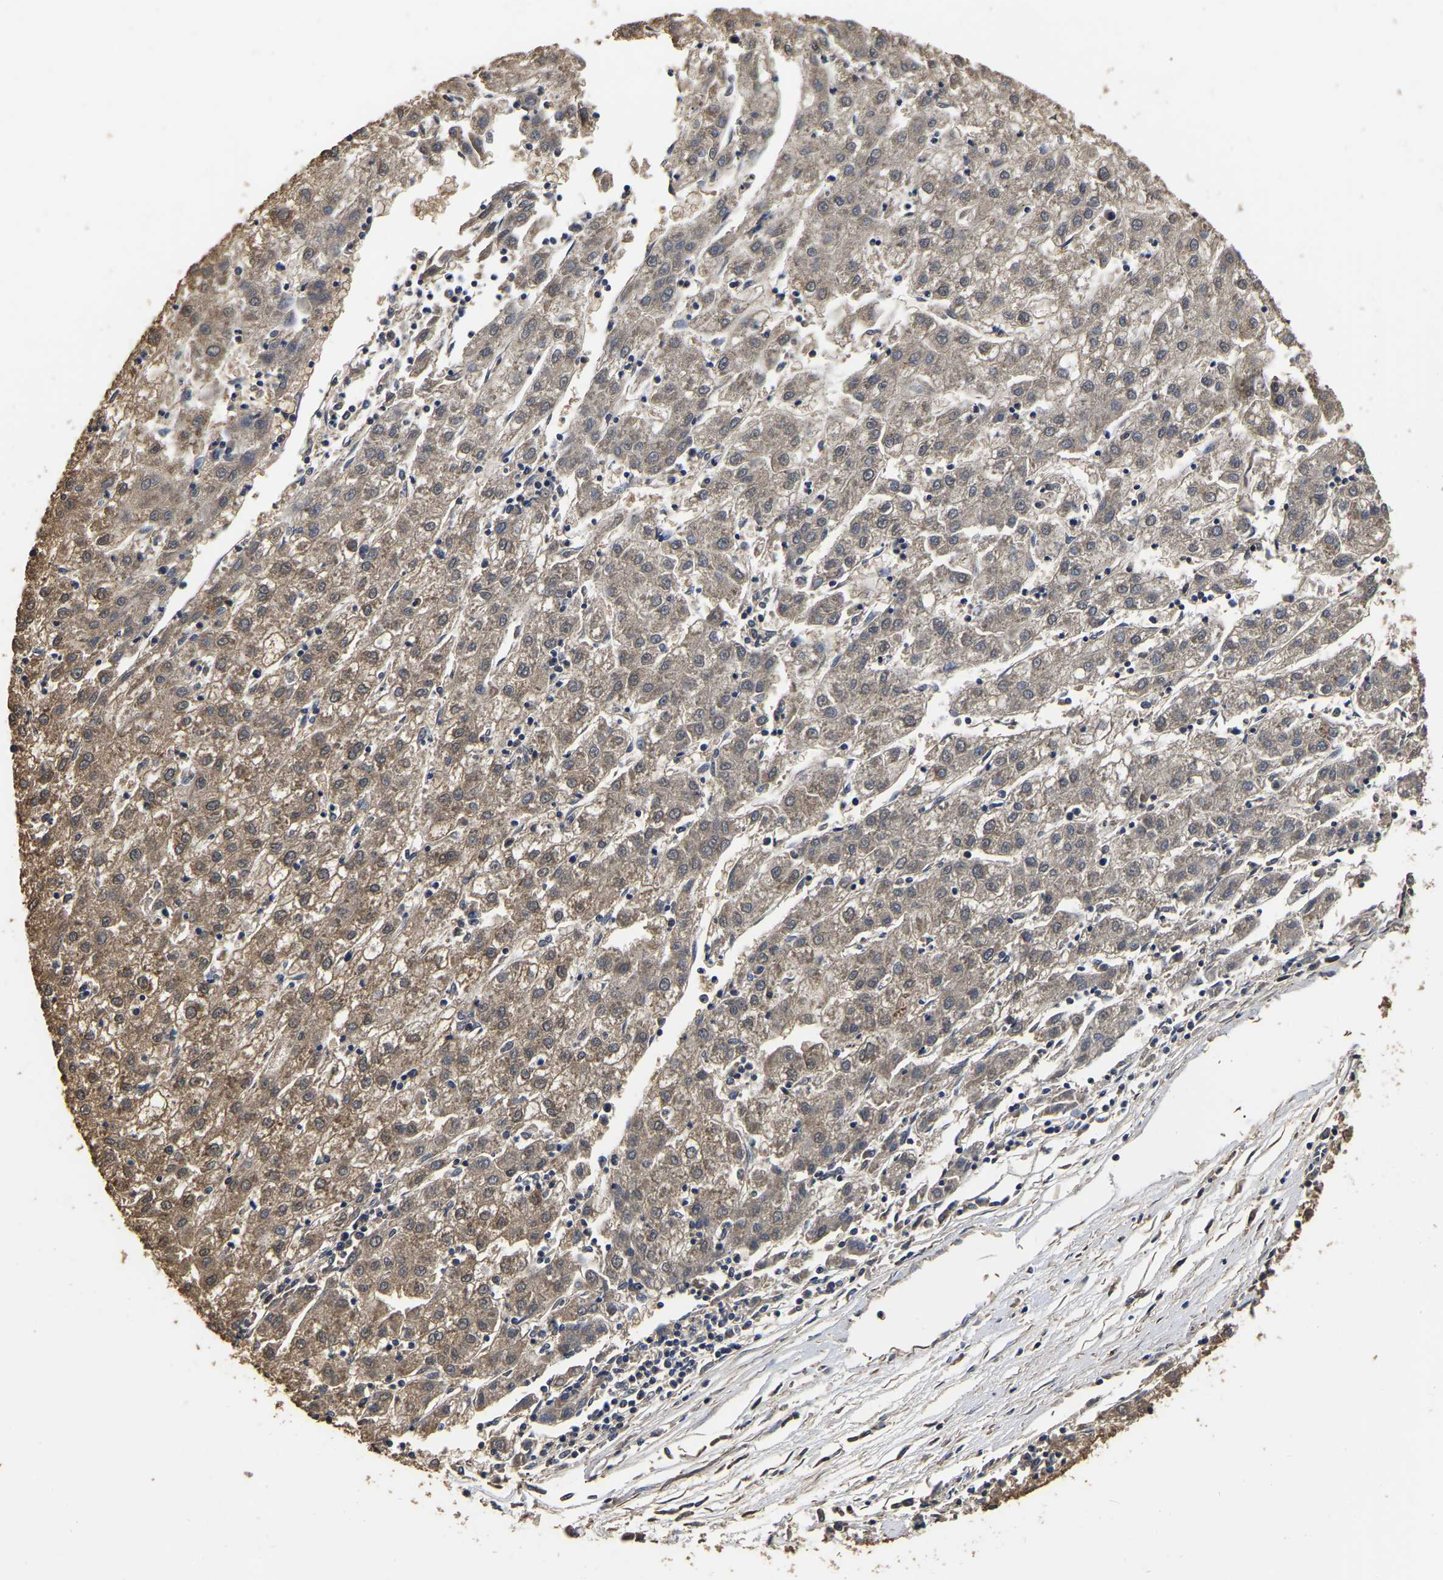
{"staining": {"intensity": "weak", "quantity": ">75%", "location": "cytoplasmic/membranous"}, "tissue": "liver cancer", "cell_type": "Tumor cells", "image_type": "cancer", "snomed": [{"axis": "morphology", "description": "Carcinoma, Hepatocellular, NOS"}, {"axis": "topography", "description": "Liver"}], "caption": "Weak cytoplasmic/membranous expression is seen in approximately >75% of tumor cells in liver cancer (hepatocellular carcinoma).", "gene": "STK32C", "patient": {"sex": "male", "age": 72}}